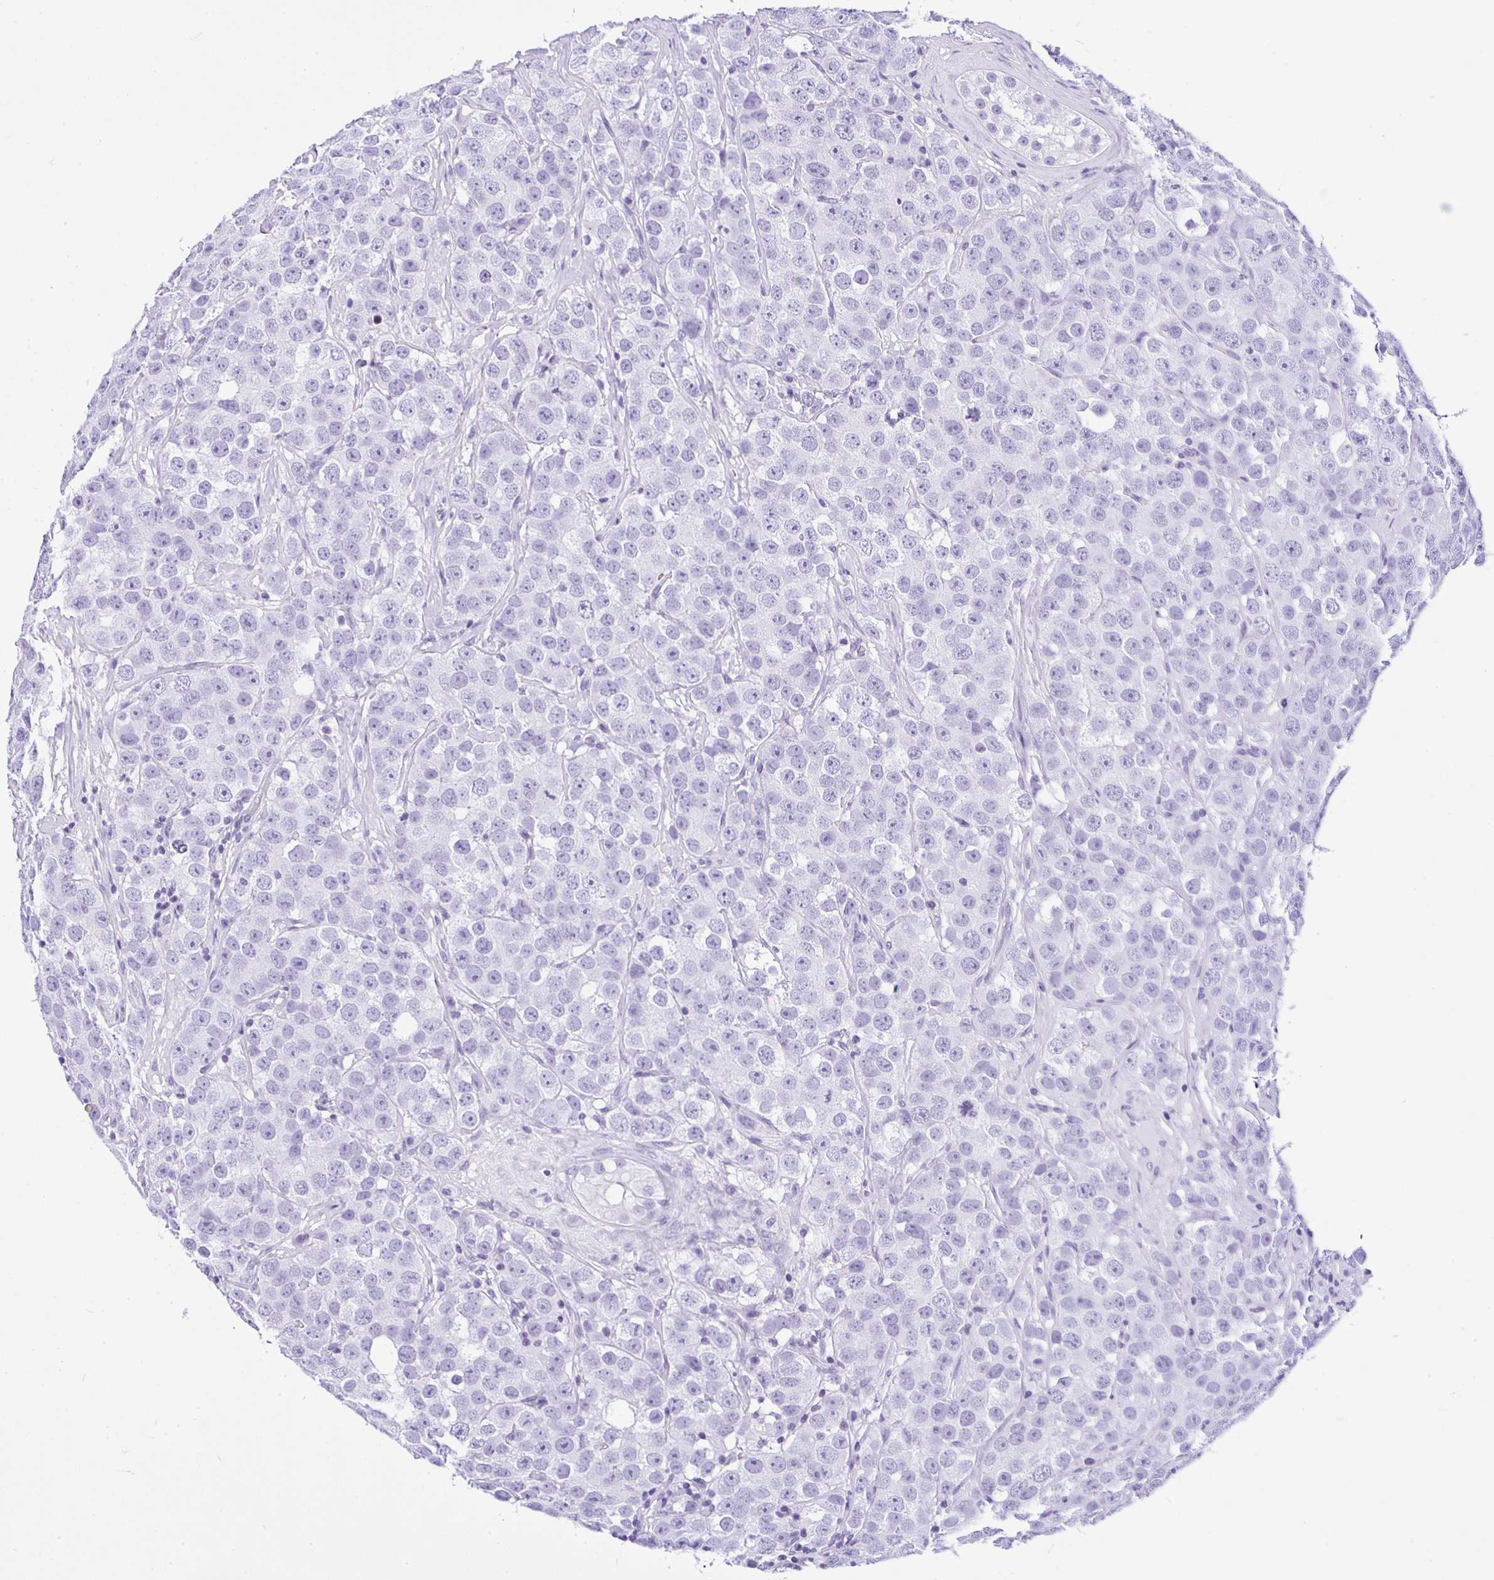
{"staining": {"intensity": "negative", "quantity": "none", "location": "none"}, "tissue": "testis cancer", "cell_type": "Tumor cells", "image_type": "cancer", "snomed": [{"axis": "morphology", "description": "Seminoma, NOS"}, {"axis": "topography", "description": "Testis"}], "caption": "Immunohistochemical staining of human seminoma (testis) demonstrates no significant staining in tumor cells.", "gene": "KRT27", "patient": {"sex": "male", "age": 28}}